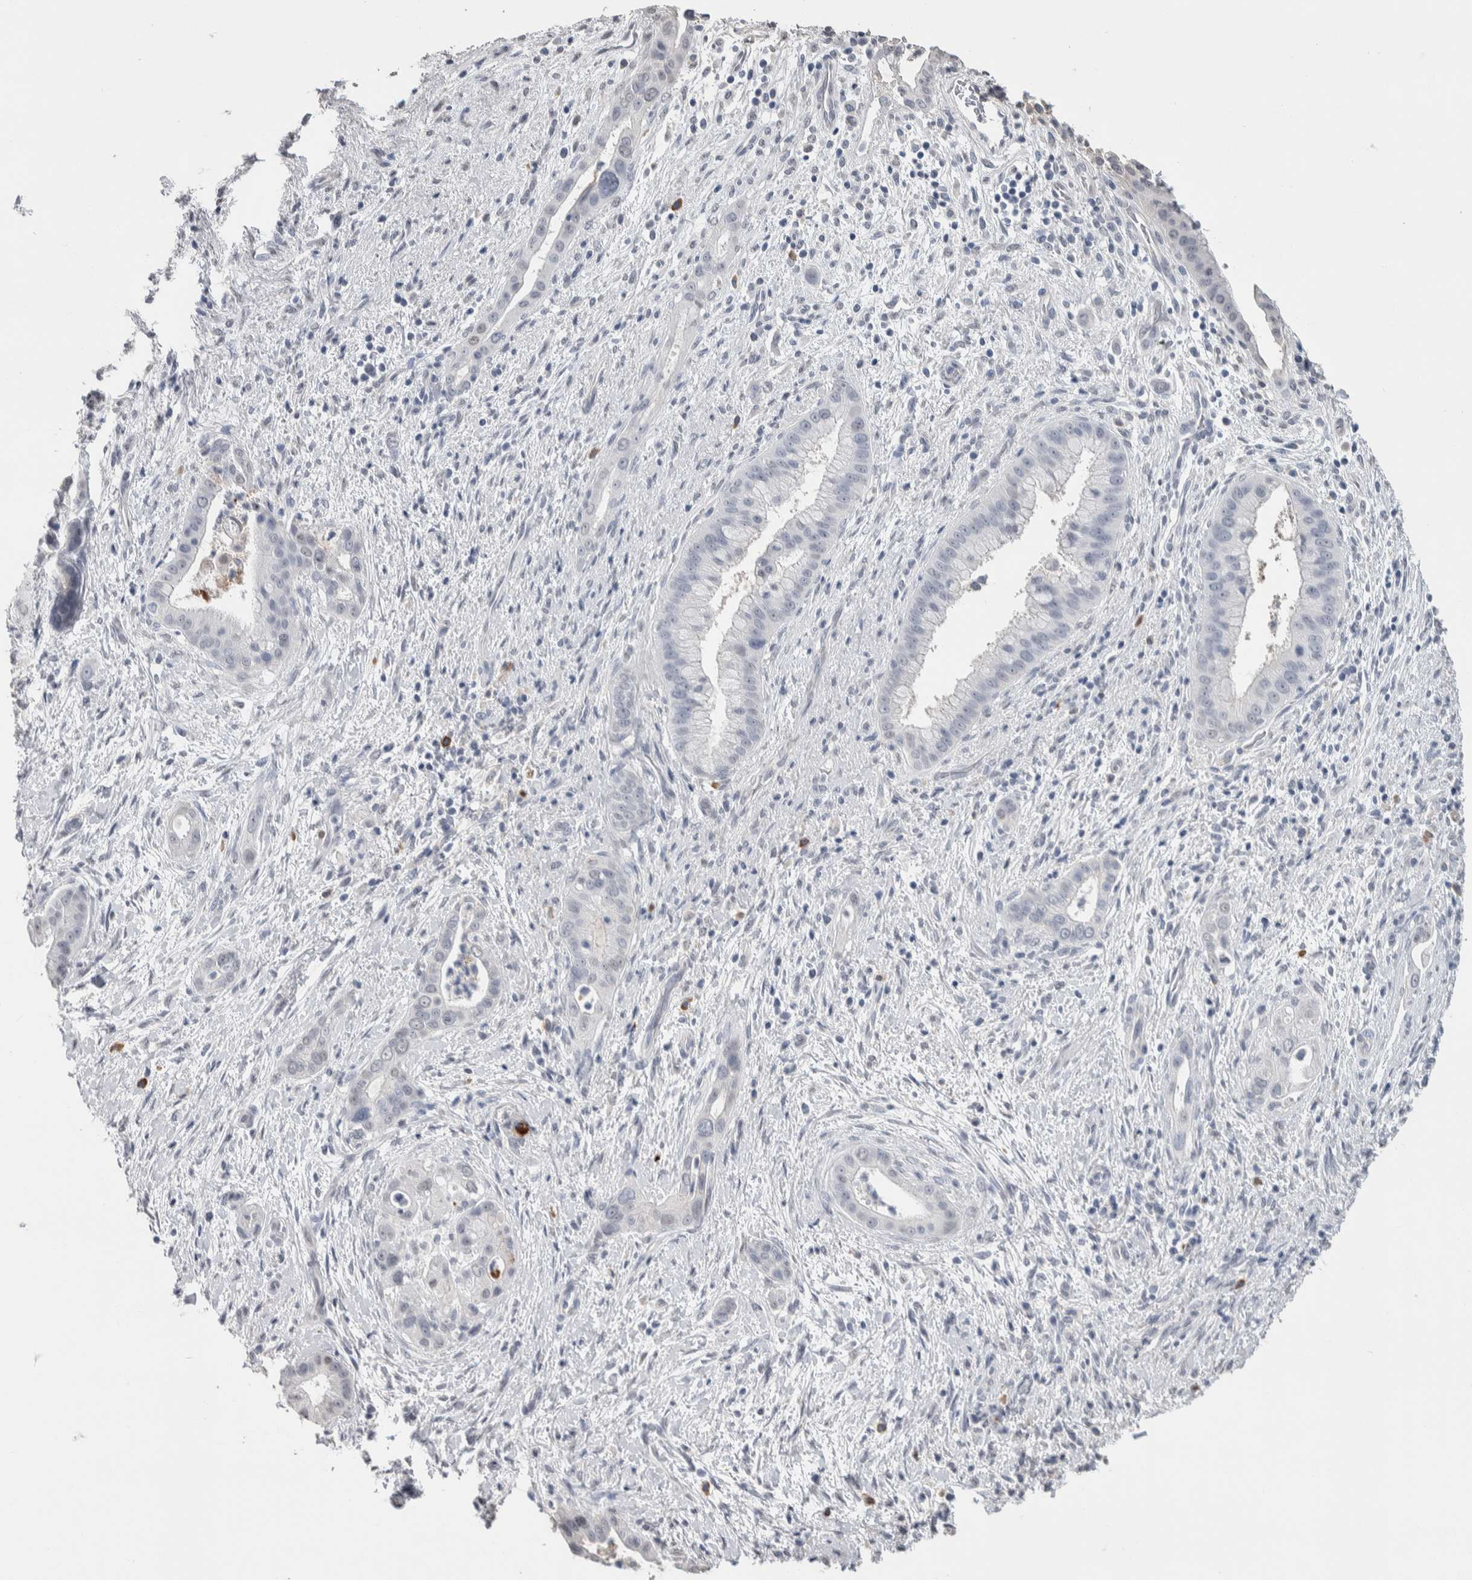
{"staining": {"intensity": "negative", "quantity": "none", "location": "none"}, "tissue": "liver cancer", "cell_type": "Tumor cells", "image_type": "cancer", "snomed": [{"axis": "morphology", "description": "Cholangiocarcinoma"}, {"axis": "topography", "description": "Liver"}], "caption": "Micrograph shows no protein staining in tumor cells of liver cancer tissue.", "gene": "TMEM102", "patient": {"sex": "female", "age": 54}}